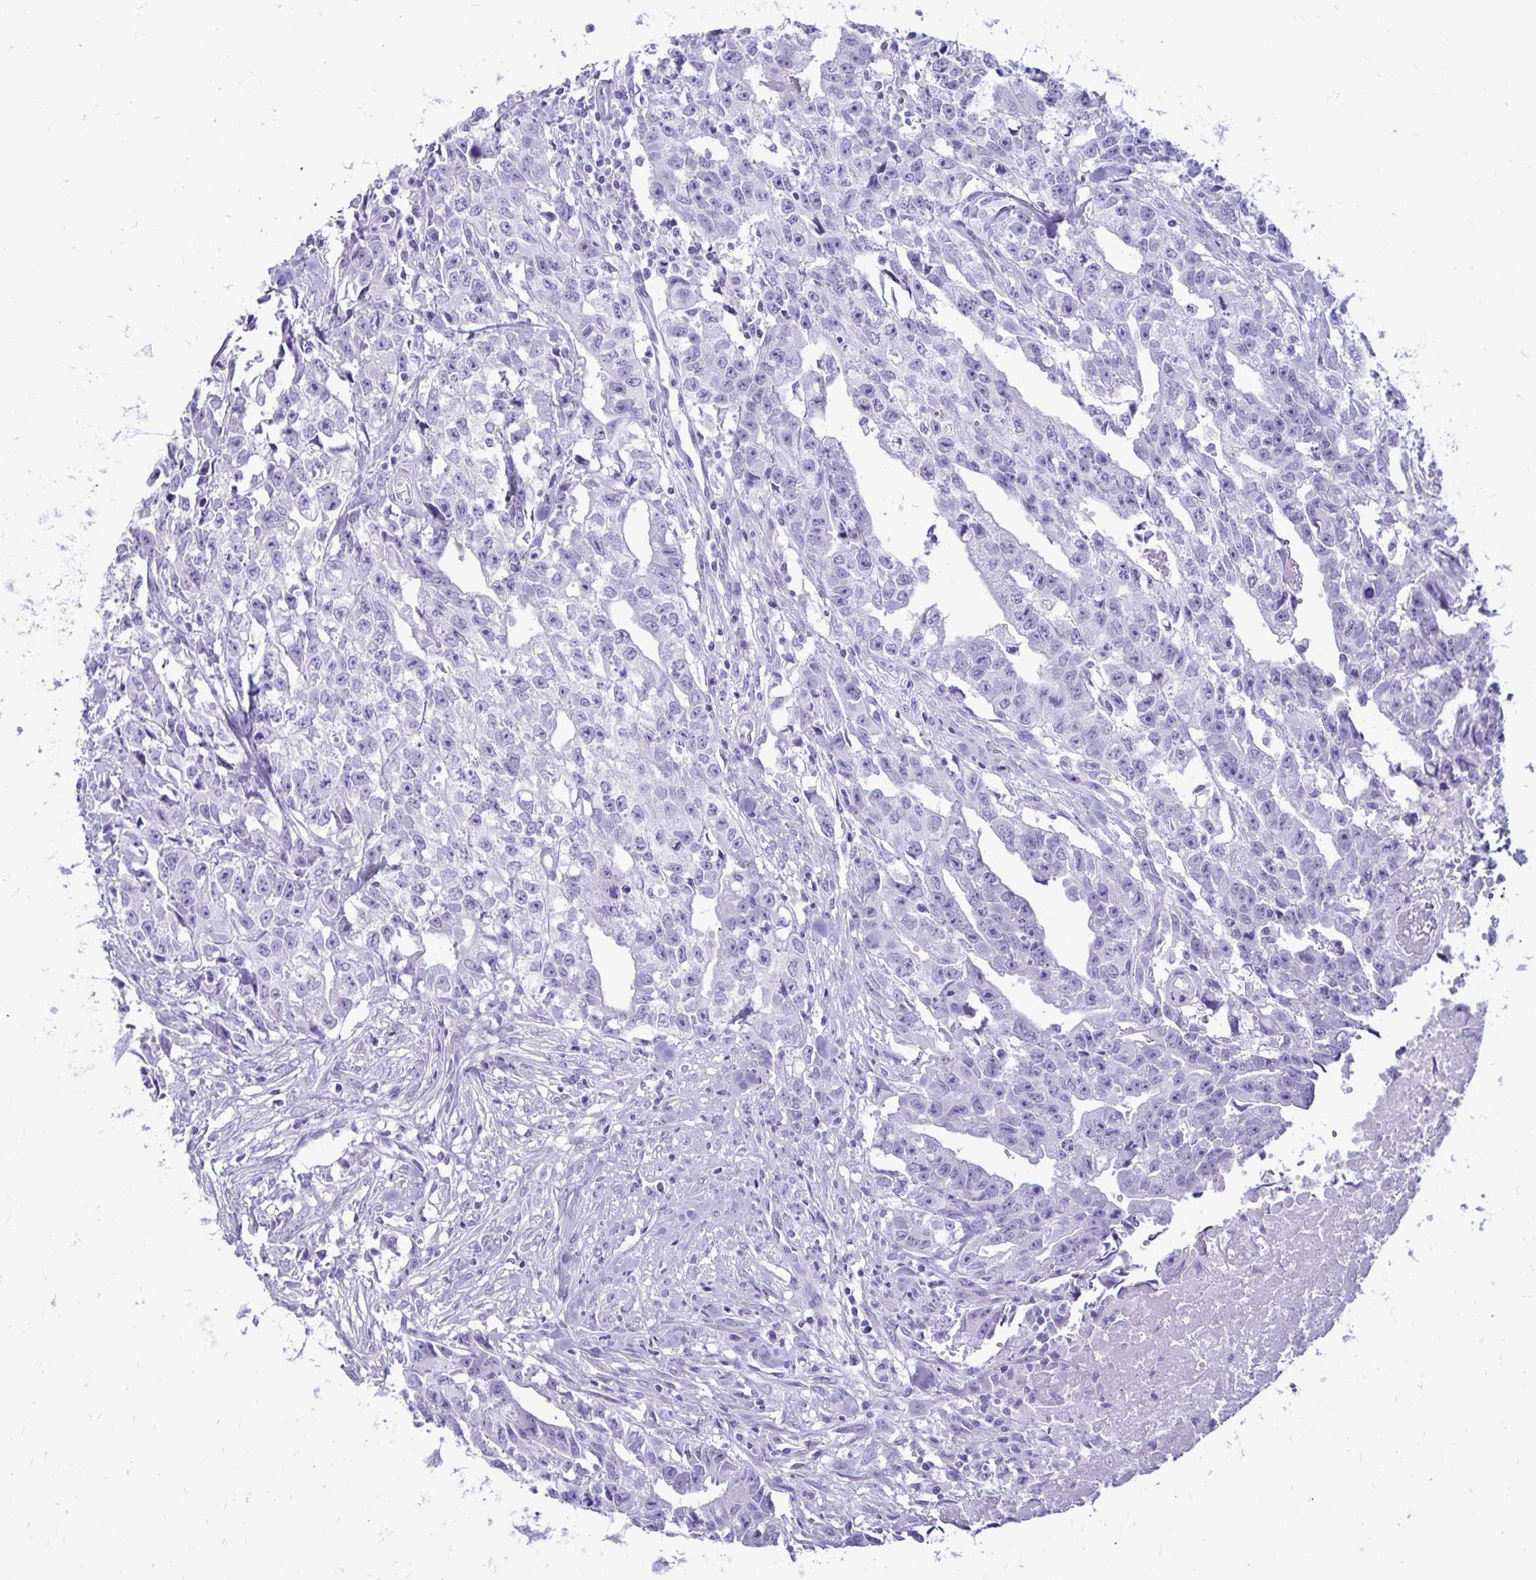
{"staining": {"intensity": "negative", "quantity": "none", "location": "none"}, "tissue": "testis cancer", "cell_type": "Tumor cells", "image_type": "cancer", "snomed": [{"axis": "morphology", "description": "Carcinoma, Embryonal, NOS"}, {"axis": "morphology", "description": "Teratoma, malignant, NOS"}, {"axis": "topography", "description": "Testis"}], "caption": "Tumor cells are negative for protein expression in human embryonal carcinoma (testis).", "gene": "OR10R2", "patient": {"sex": "male", "age": 24}}